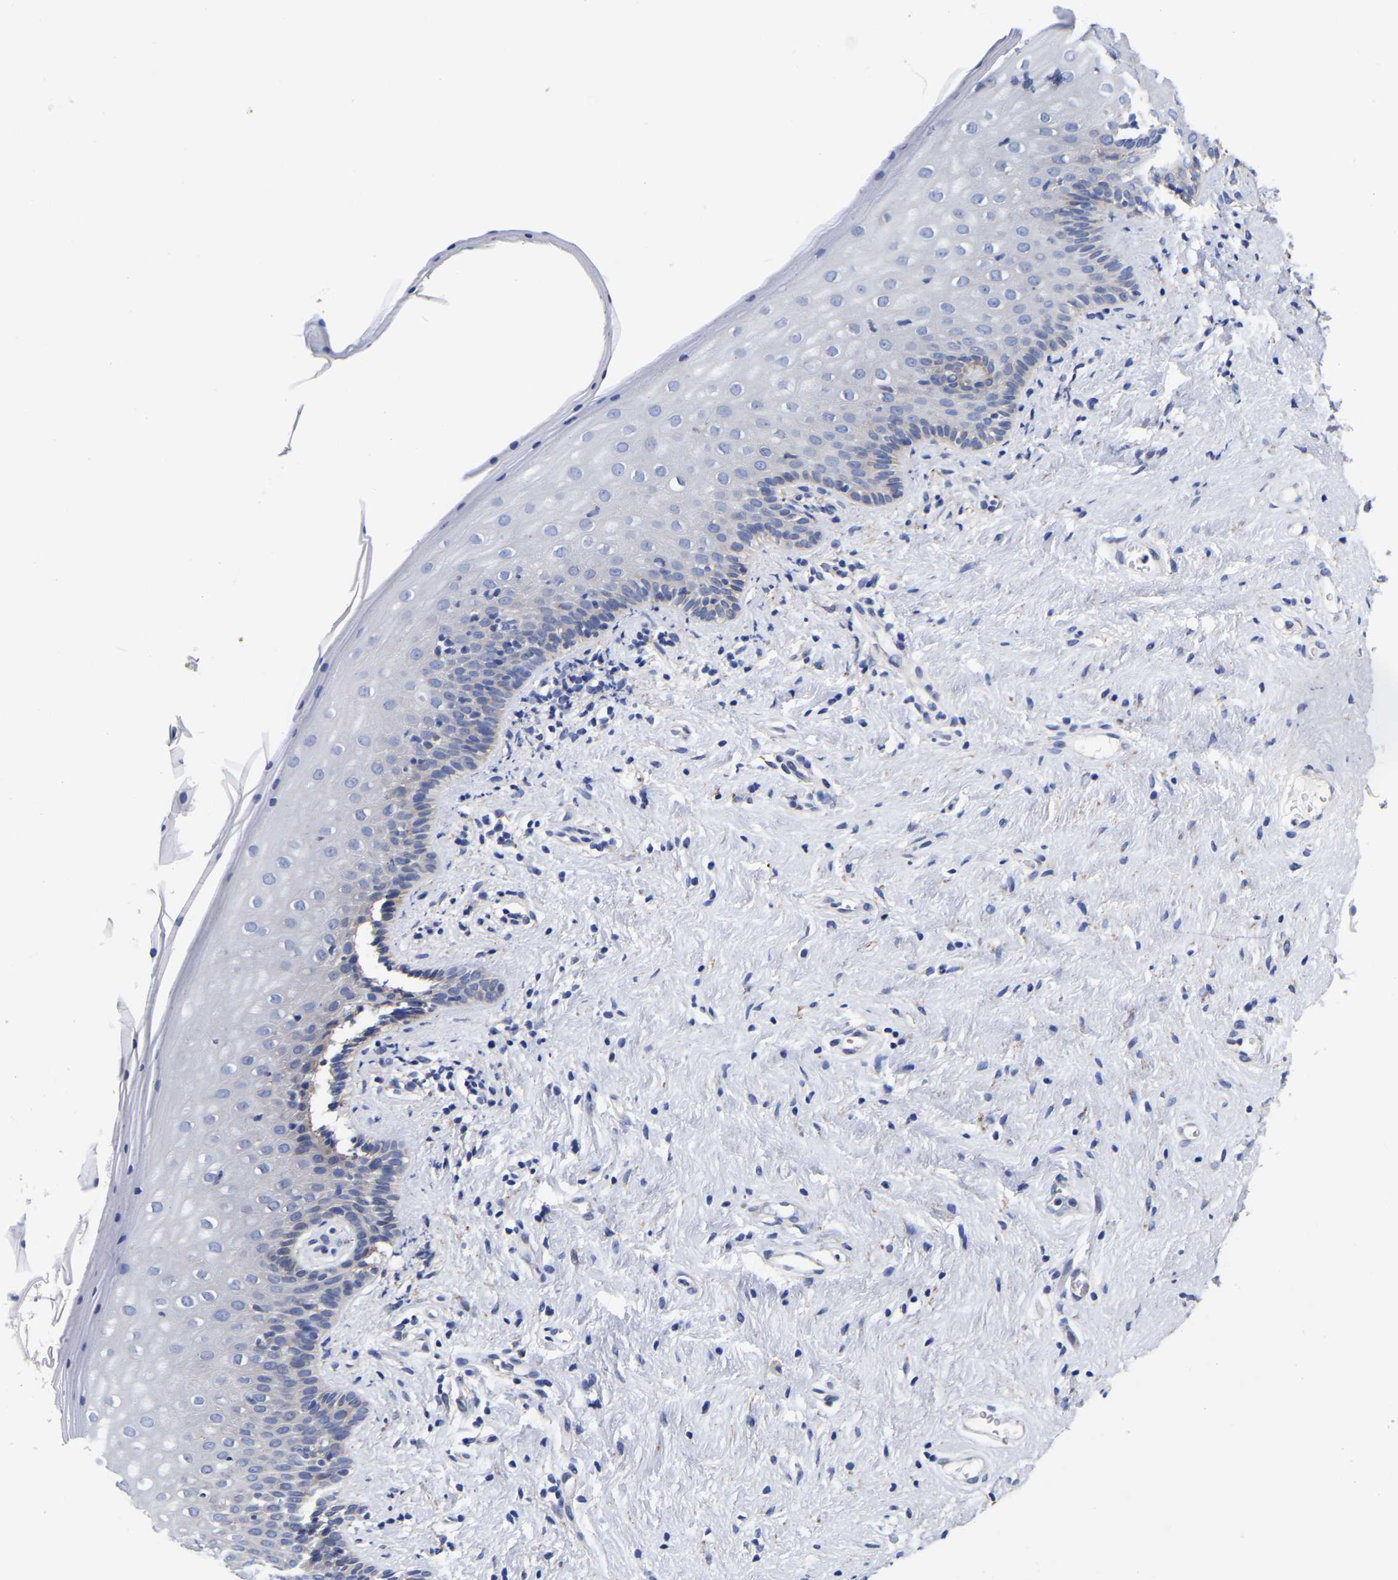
{"staining": {"intensity": "negative", "quantity": "none", "location": "none"}, "tissue": "vagina", "cell_type": "Squamous epithelial cells", "image_type": "normal", "snomed": [{"axis": "morphology", "description": "Normal tissue, NOS"}, {"axis": "topography", "description": "Vagina"}], "caption": "IHC photomicrograph of benign human vagina stained for a protein (brown), which reveals no expression in squamous epithelial cells.", "gene": "CFAP298", "patient": {"sex": "female", "age": 44}}